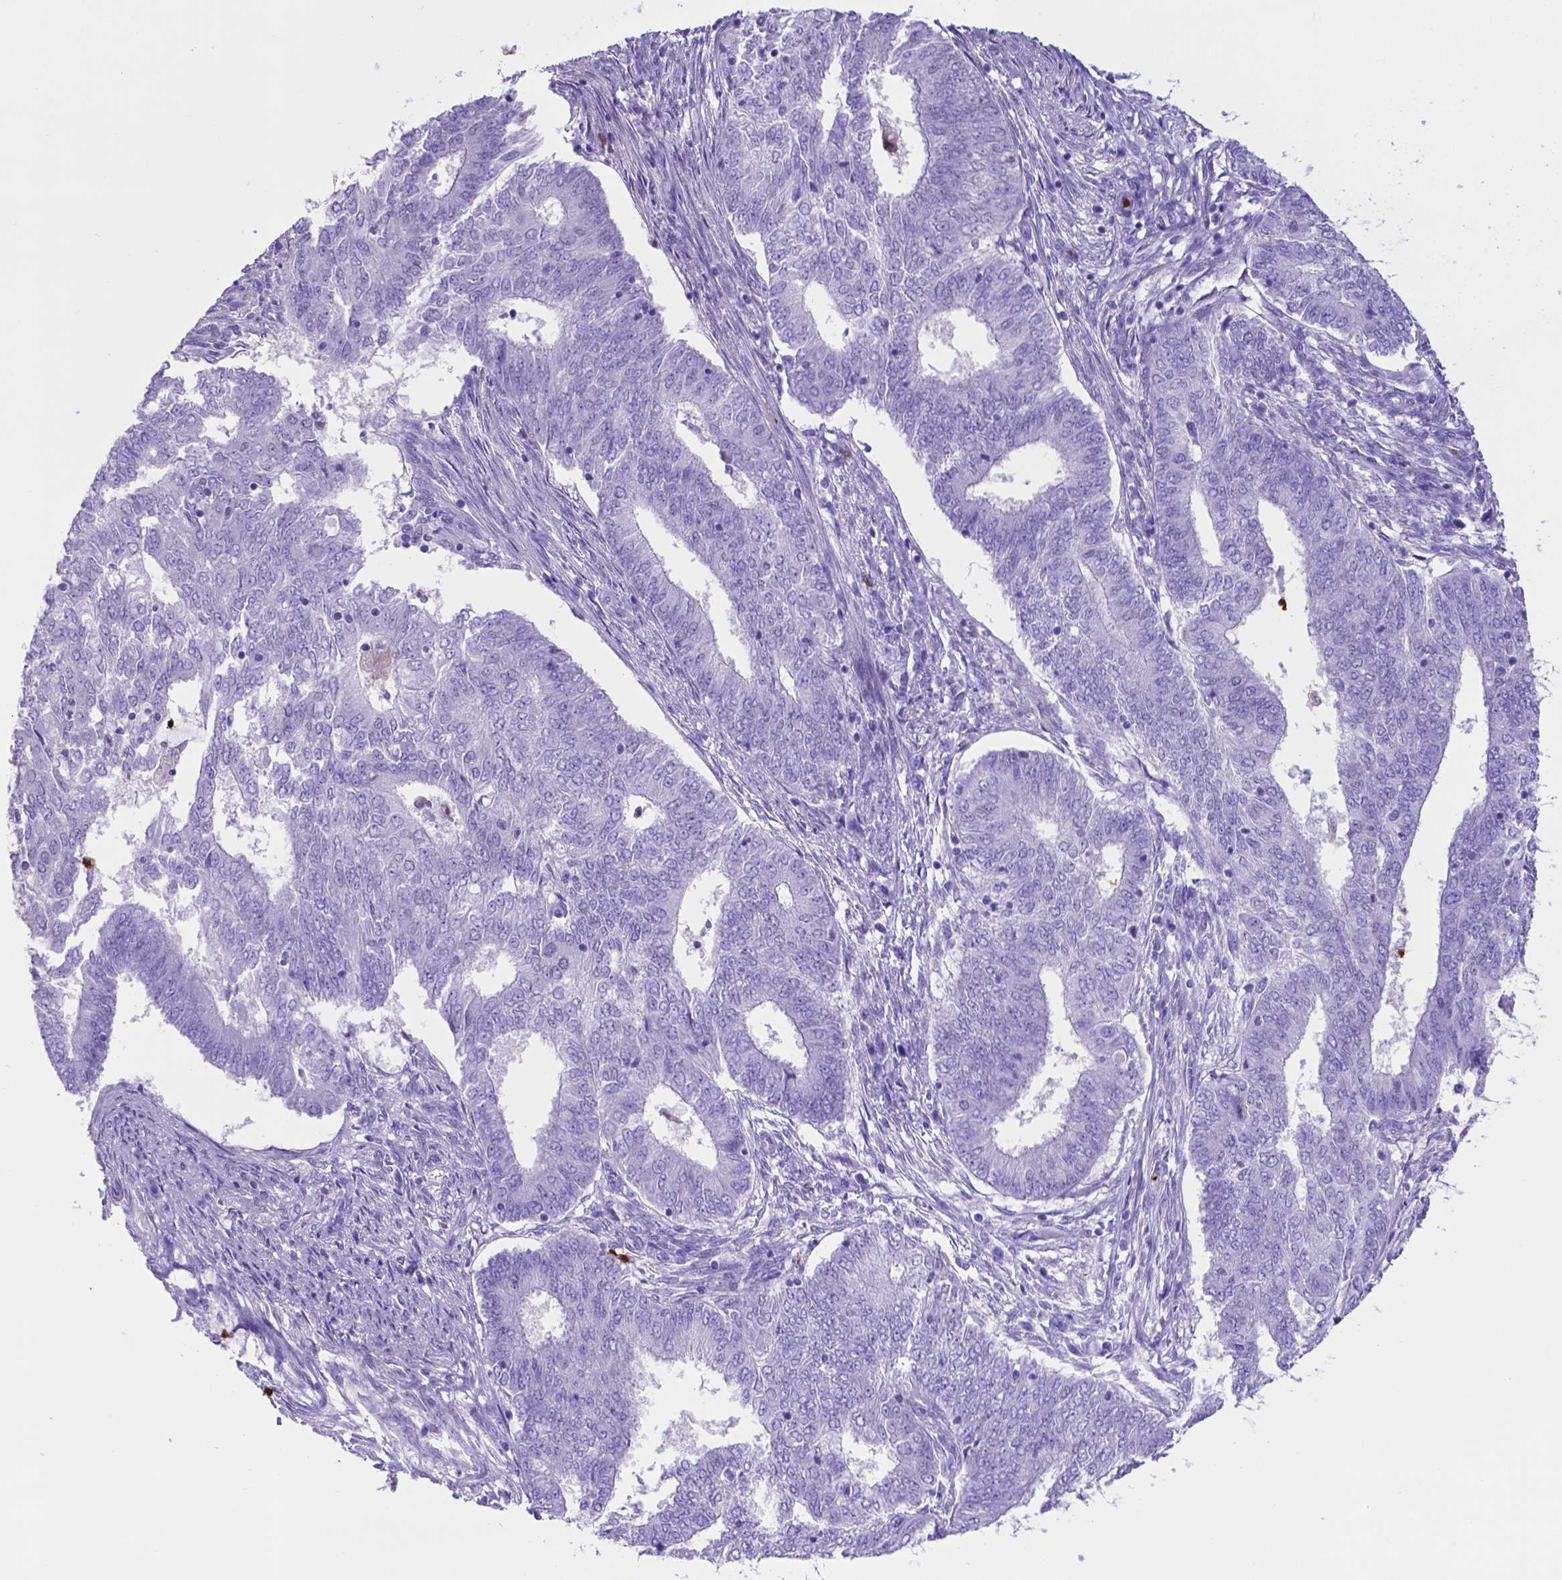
{"staining": {"intensity": "negative", "quantity": "none", "location": "none"}, "tissue": "endometrial cancer", "cell_type": "Tumor cells", "image_type": "cancer", "snomed": [{"axis": "morphology", "description": "Adenocarcinoma, NOS"}, {"axis": "topography", "description": "Endometrium"}], "caption": "Image shows no protein positivity in tumor cells of endometrial cancer tissue.", "gene": "LZTR1", "patient": {"sex": "female", "age": 62}}